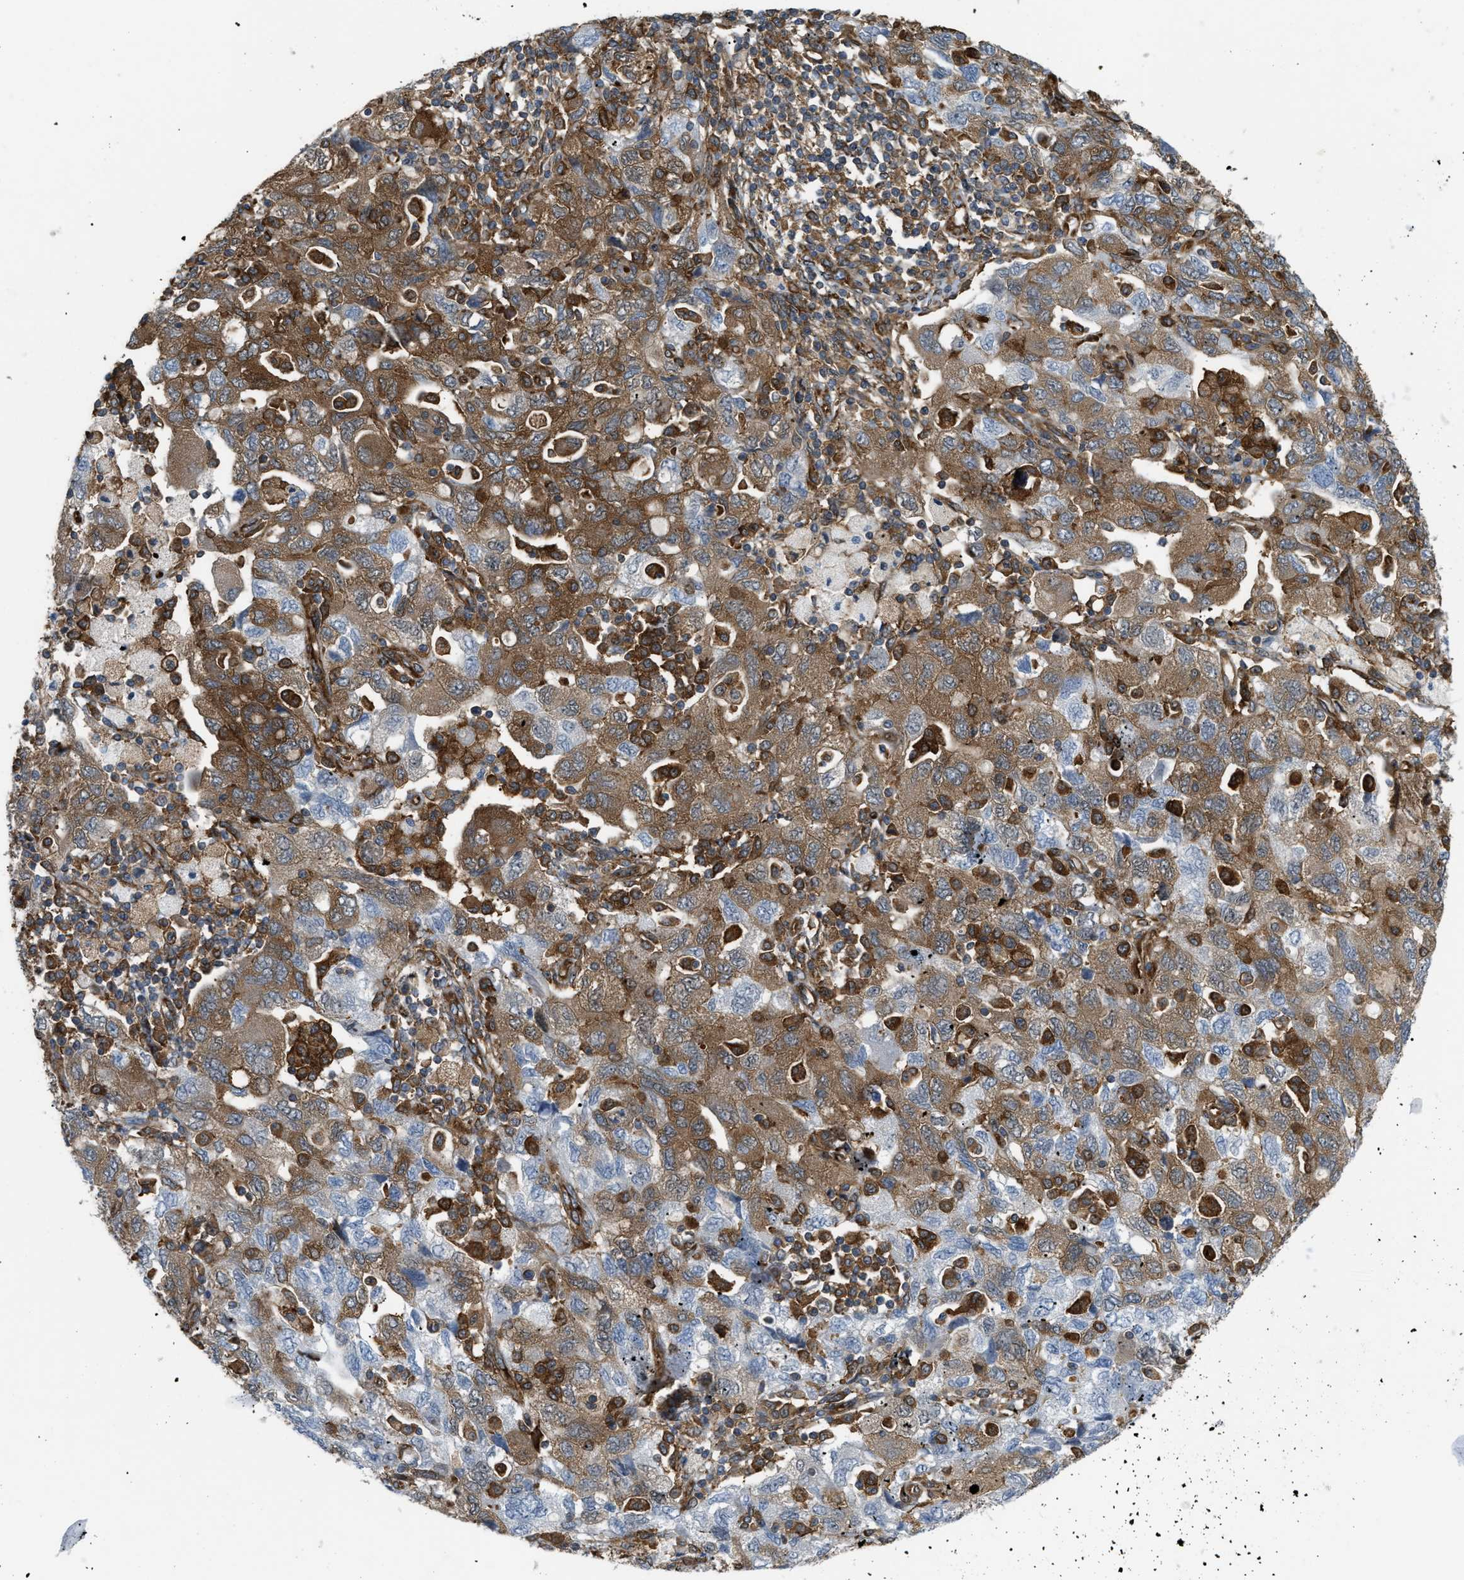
{"staining": {"intensity": "strong", "quantity": "25%-75%", "location": "cytoplasmic/membranous"}, "tissue": "ovarian cancer", "cell_type": "Tumor cells", "image_type": "cancer", "snomed": [{"axis": "morphology", "description": "Carcinoma, NOS"}, {"axis": "morphology", "description": "Cystadenocarcinoma, serous, NOS"}, {"axis": "topography", "description": "Ovary"}], "caption": "This is a histology image of immunohistochemistry staining of ovarian cancer, which shows strong staining in the cytoplasmic/membranous of tumor cells.", "gene": "PICALM", "patient": {"sex": "female", "age": 69}}